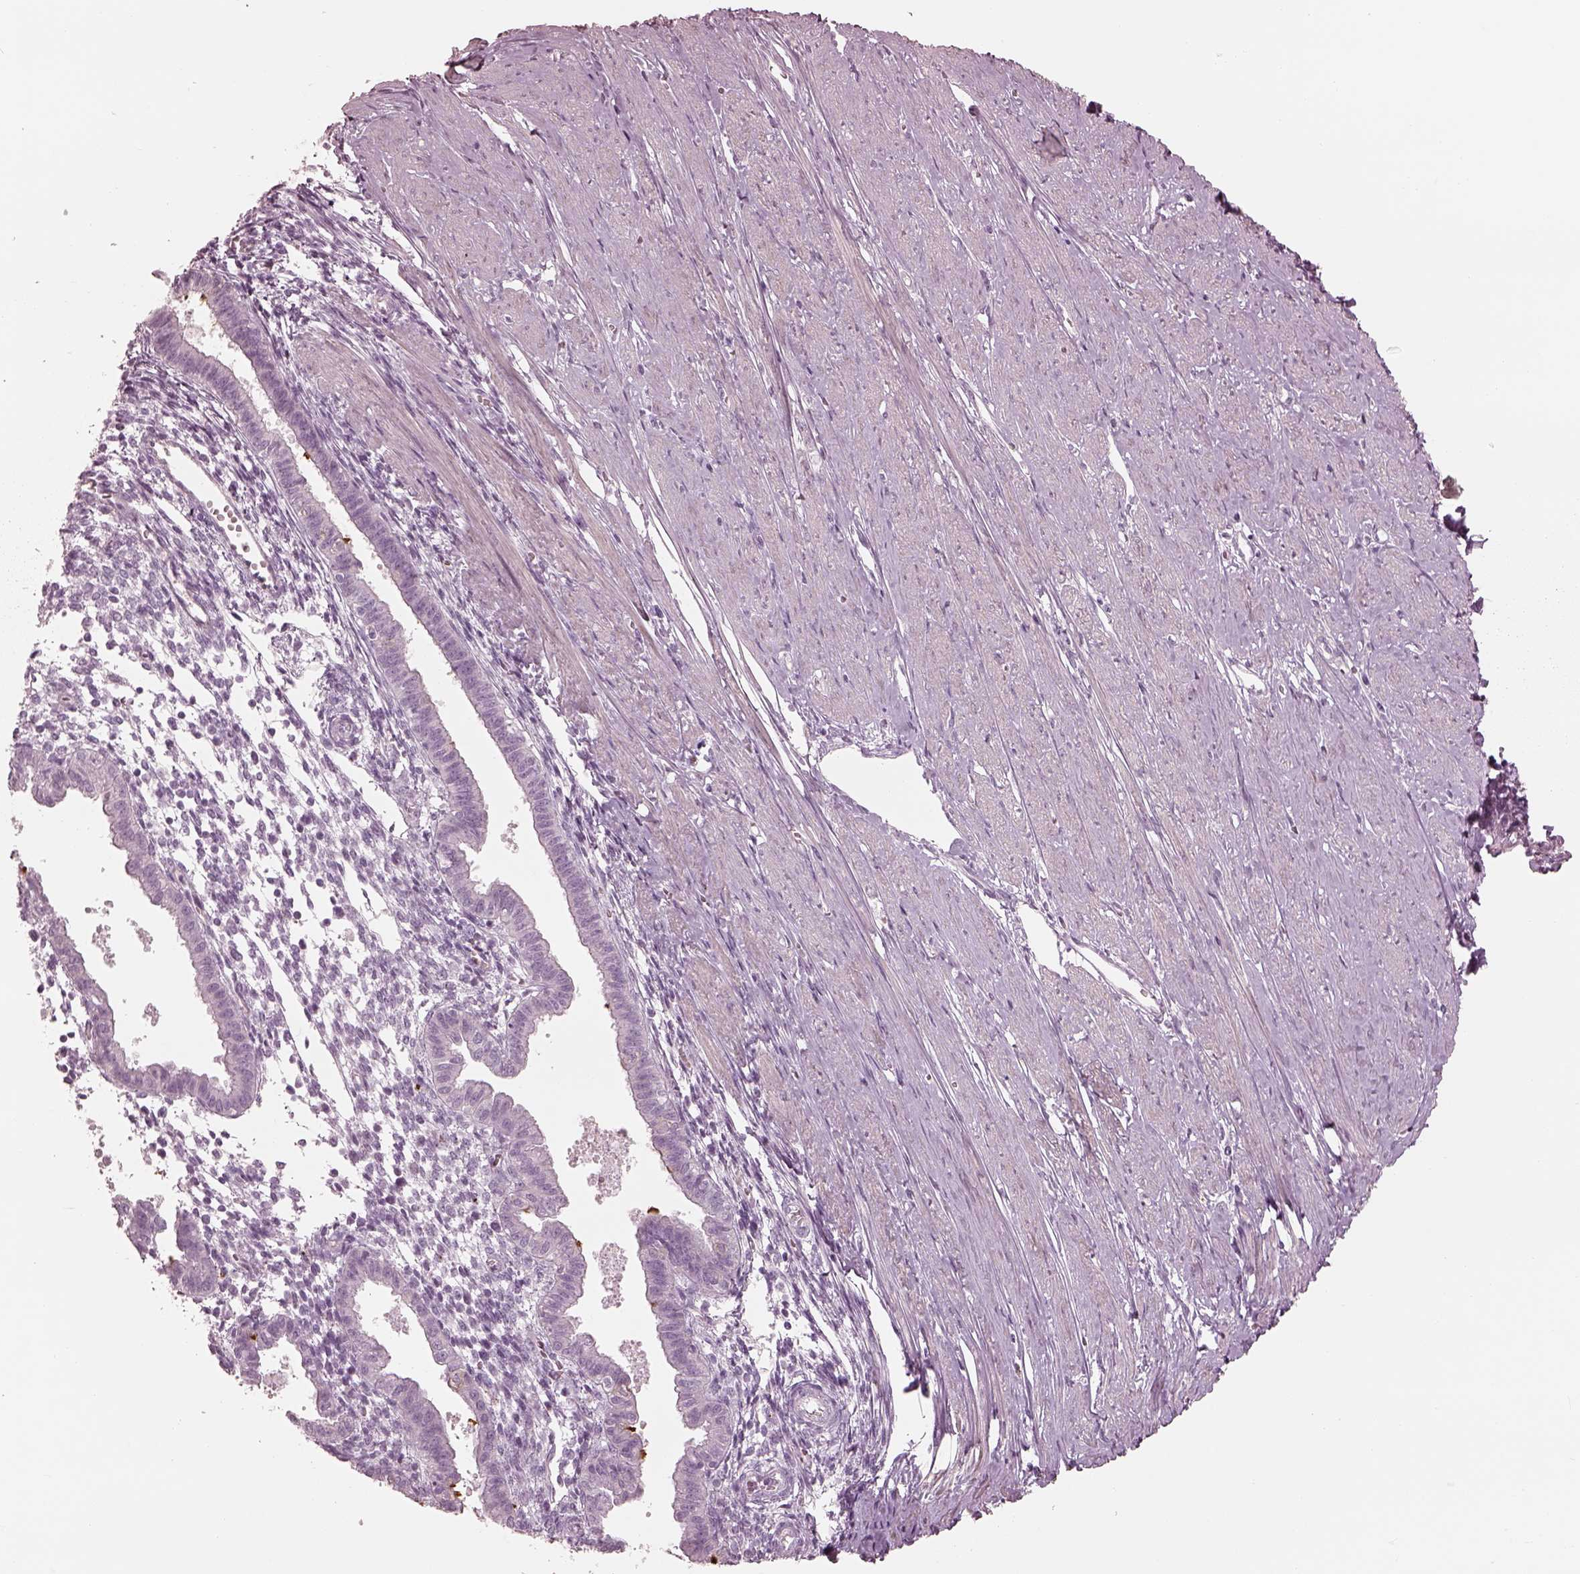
{"staining": {"intensity": "negative", "quantity": "none", "location": "none"}, "tissue": "endometrium", "cell_type": "Cells in endometrial stroma", "image_type": "normal", "snomed": [{"axis": "morphology", "description": "Normal tissue, NOS"}, {"axis": "topography", "description": "Endometrium"}], "caption": "This micrograph is of benign endometrium stained with immunohistochemistry to label a protein in brown with the nuclei are counter-stained blue. There is no expression in cells in endometrial stroma. (DAB immunohistochemistry (IHC) with hematoxylin counter stain).", "gene": "RSPH9", "patient": {"sex": "female", "age": 37}}